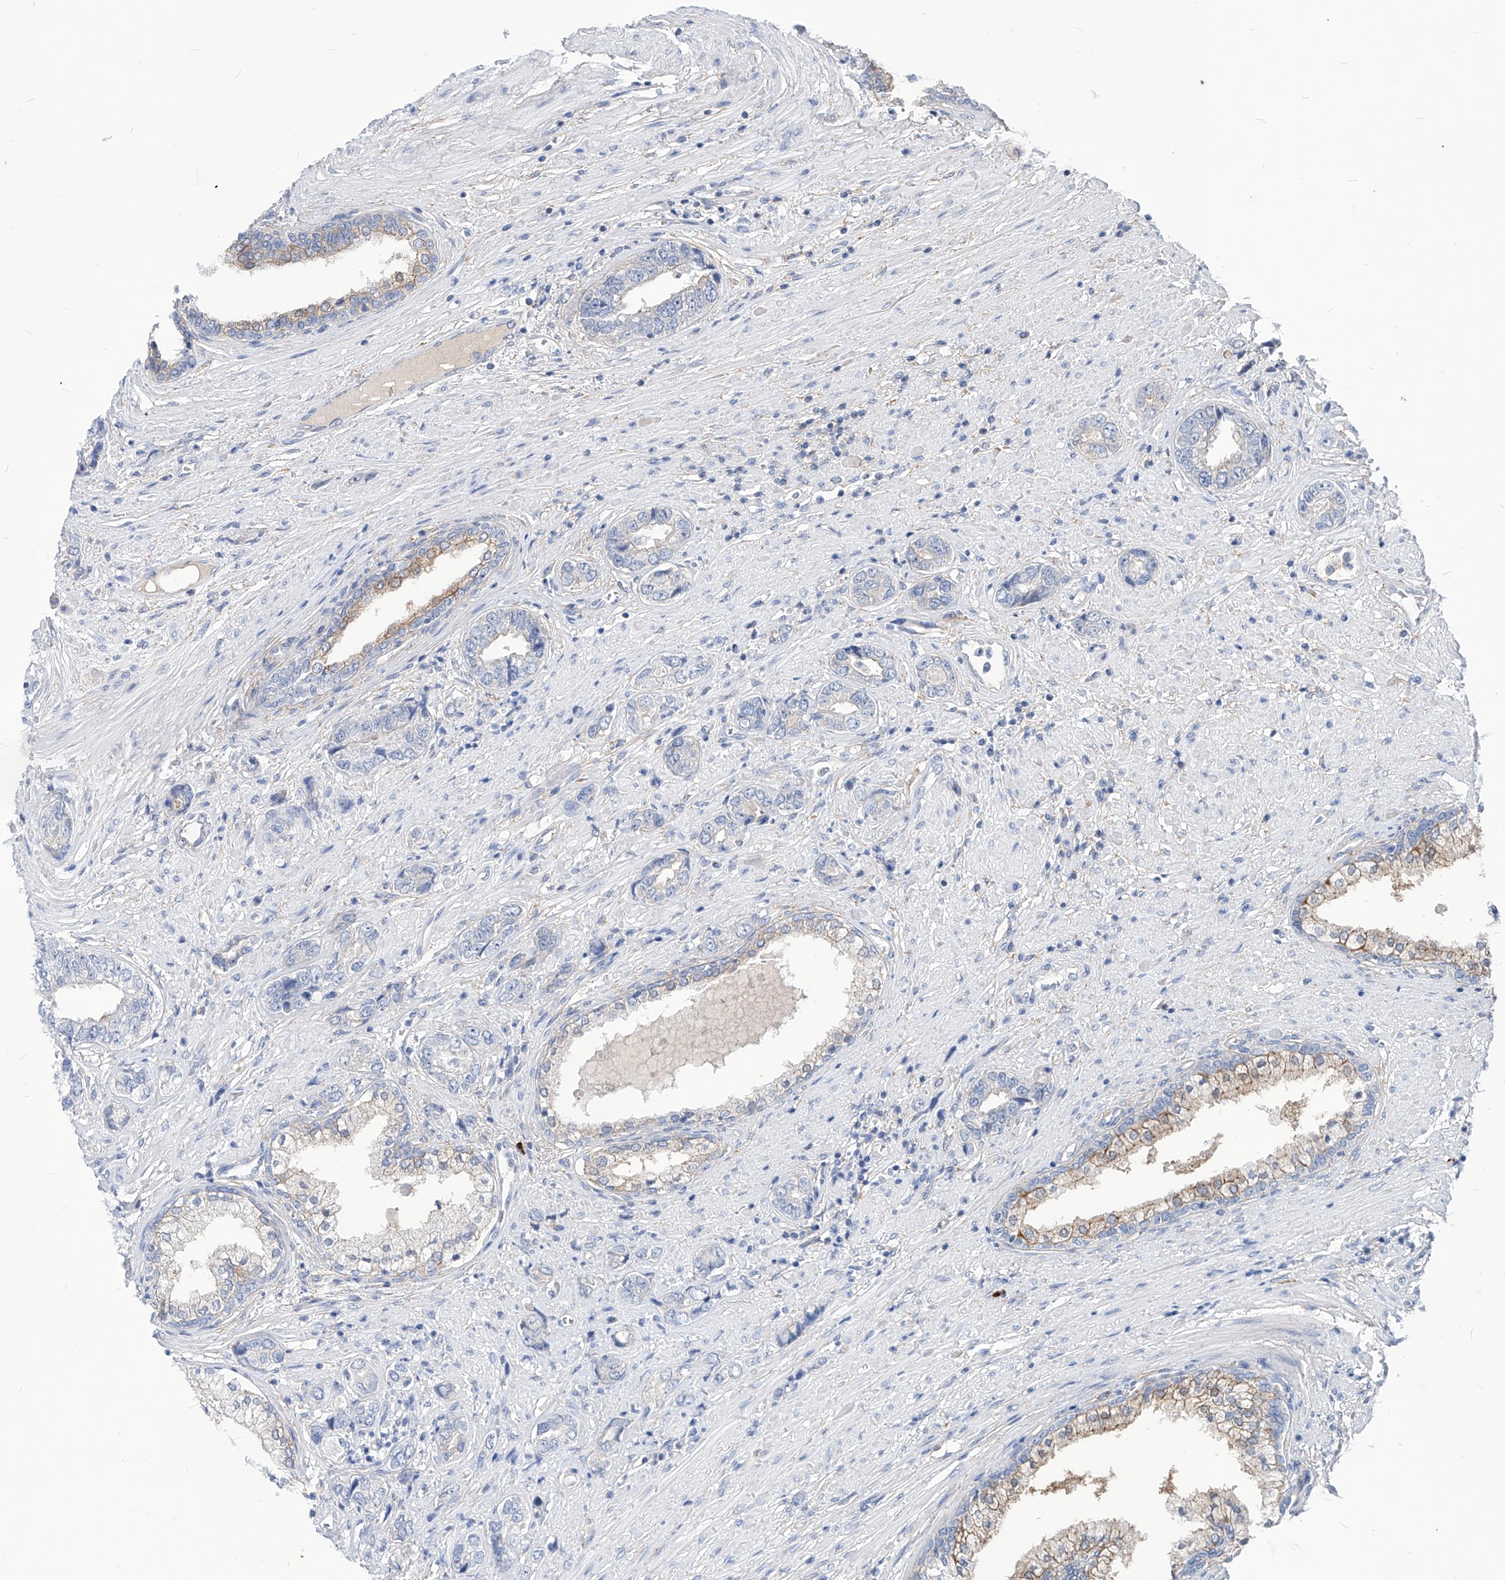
{"staining": {"intensity": "negative", "quantity": "none", "location": "none"}, "tissue": "prostate cancer", "cell_type": "Tumor cells", "image_type": "cancer", "snomed": [{"axis": "morphology", "description": "Adenocarcinoma, High grade"}, {"axis": "topography", "description": "Prostate"}], "caption": "Image shows no significant protein staining in tumor cells of prostate cancer. Nuclei are stained in blue.", "gene": "AKAP10", "patient": {"sex": "male", "age": 61}}